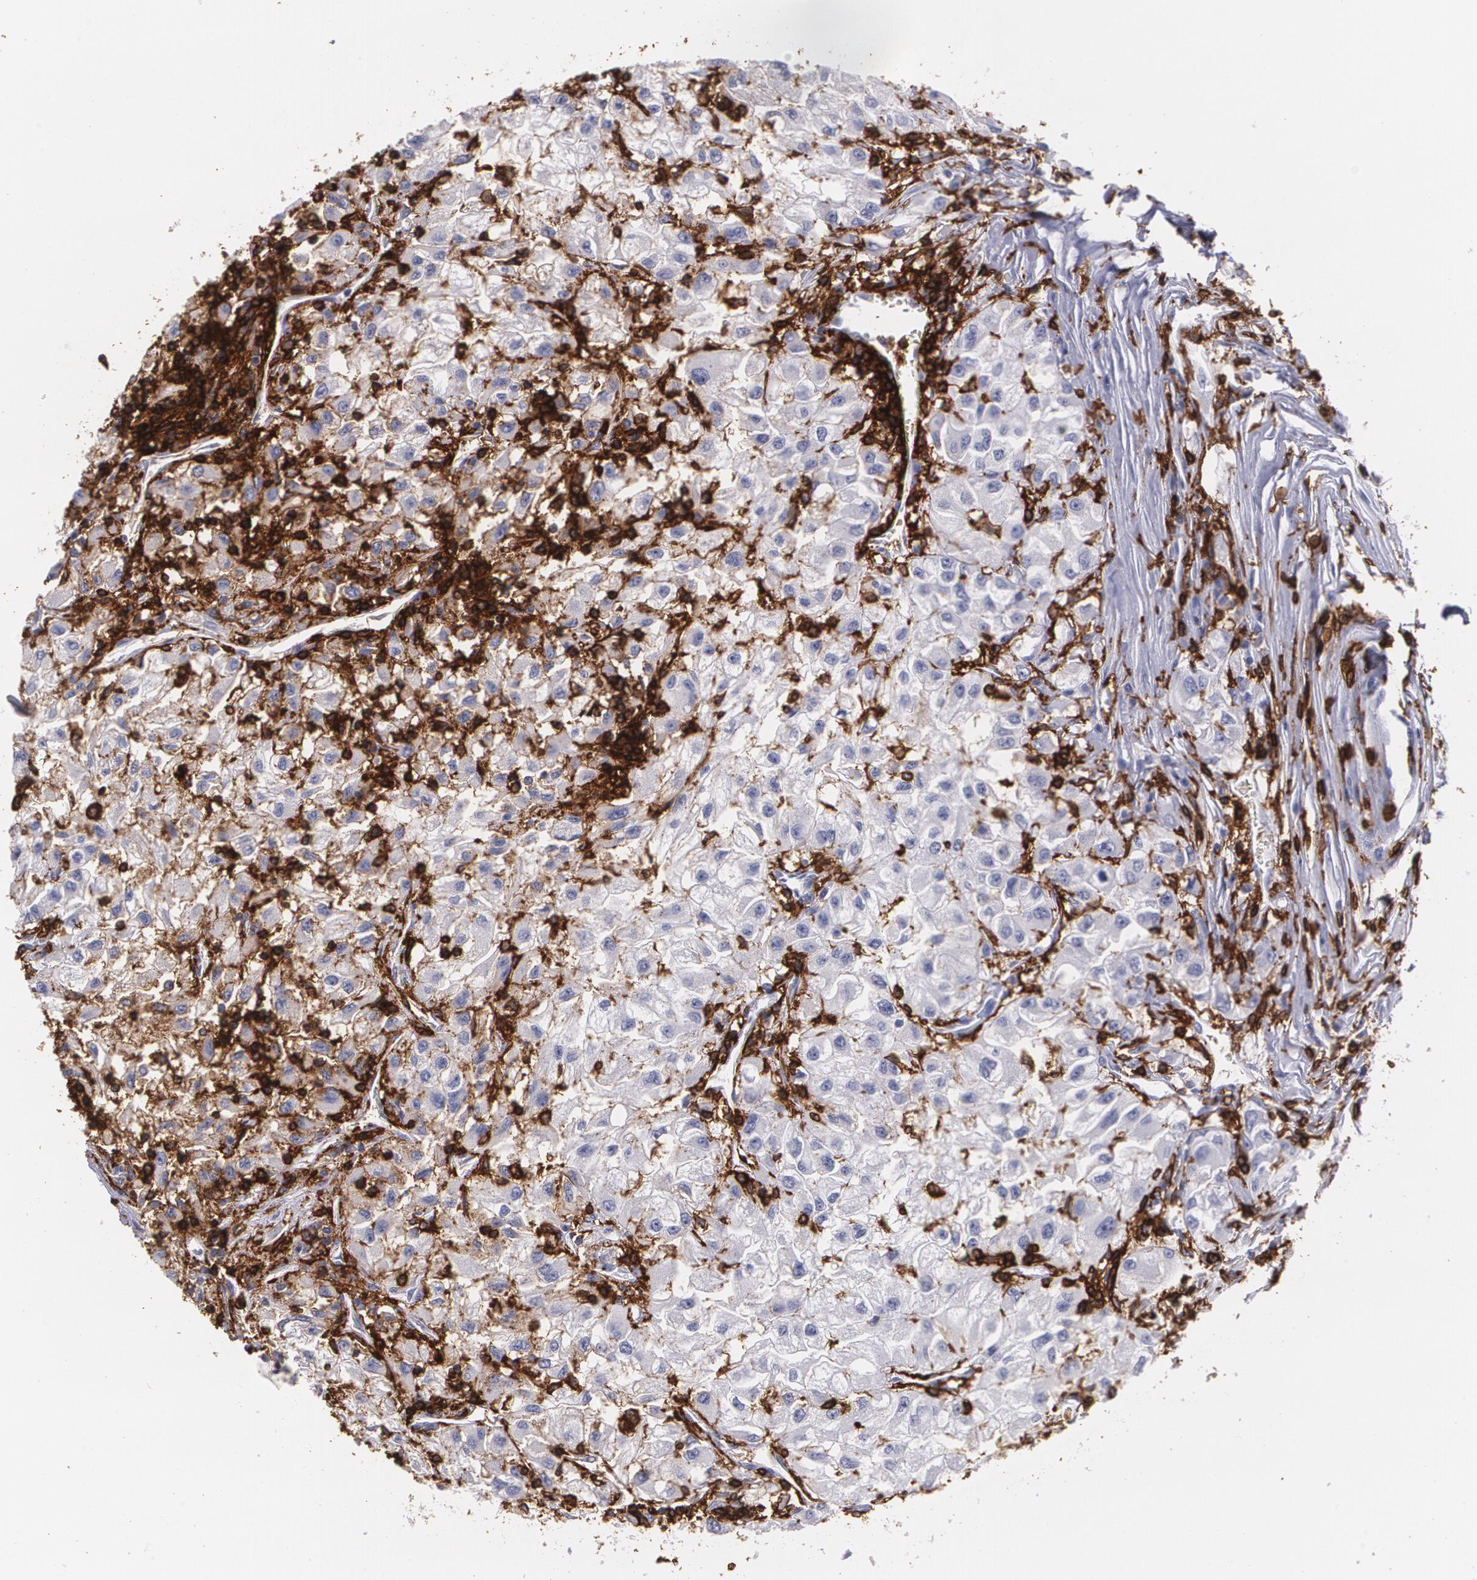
{"staining": {"intensity": "negative", "quantity": "none", "location": "none"}, "tissue": "renal cancer", "cell_type": "Tumor cells", "image_type": "cancer", "snomed": [{"axis": "morphology", "description": "Adenocarcinoma, NOS"}, {"axis": "topography", "description": "Kidney"}], "caption": "Tumor cells show no significant protein expression in adenocarcinoma (renal). (IHC, brightfield microscopy, high magnification).", "gene": "PTPRC", "patient": {"sex": "male", "age": 59}}